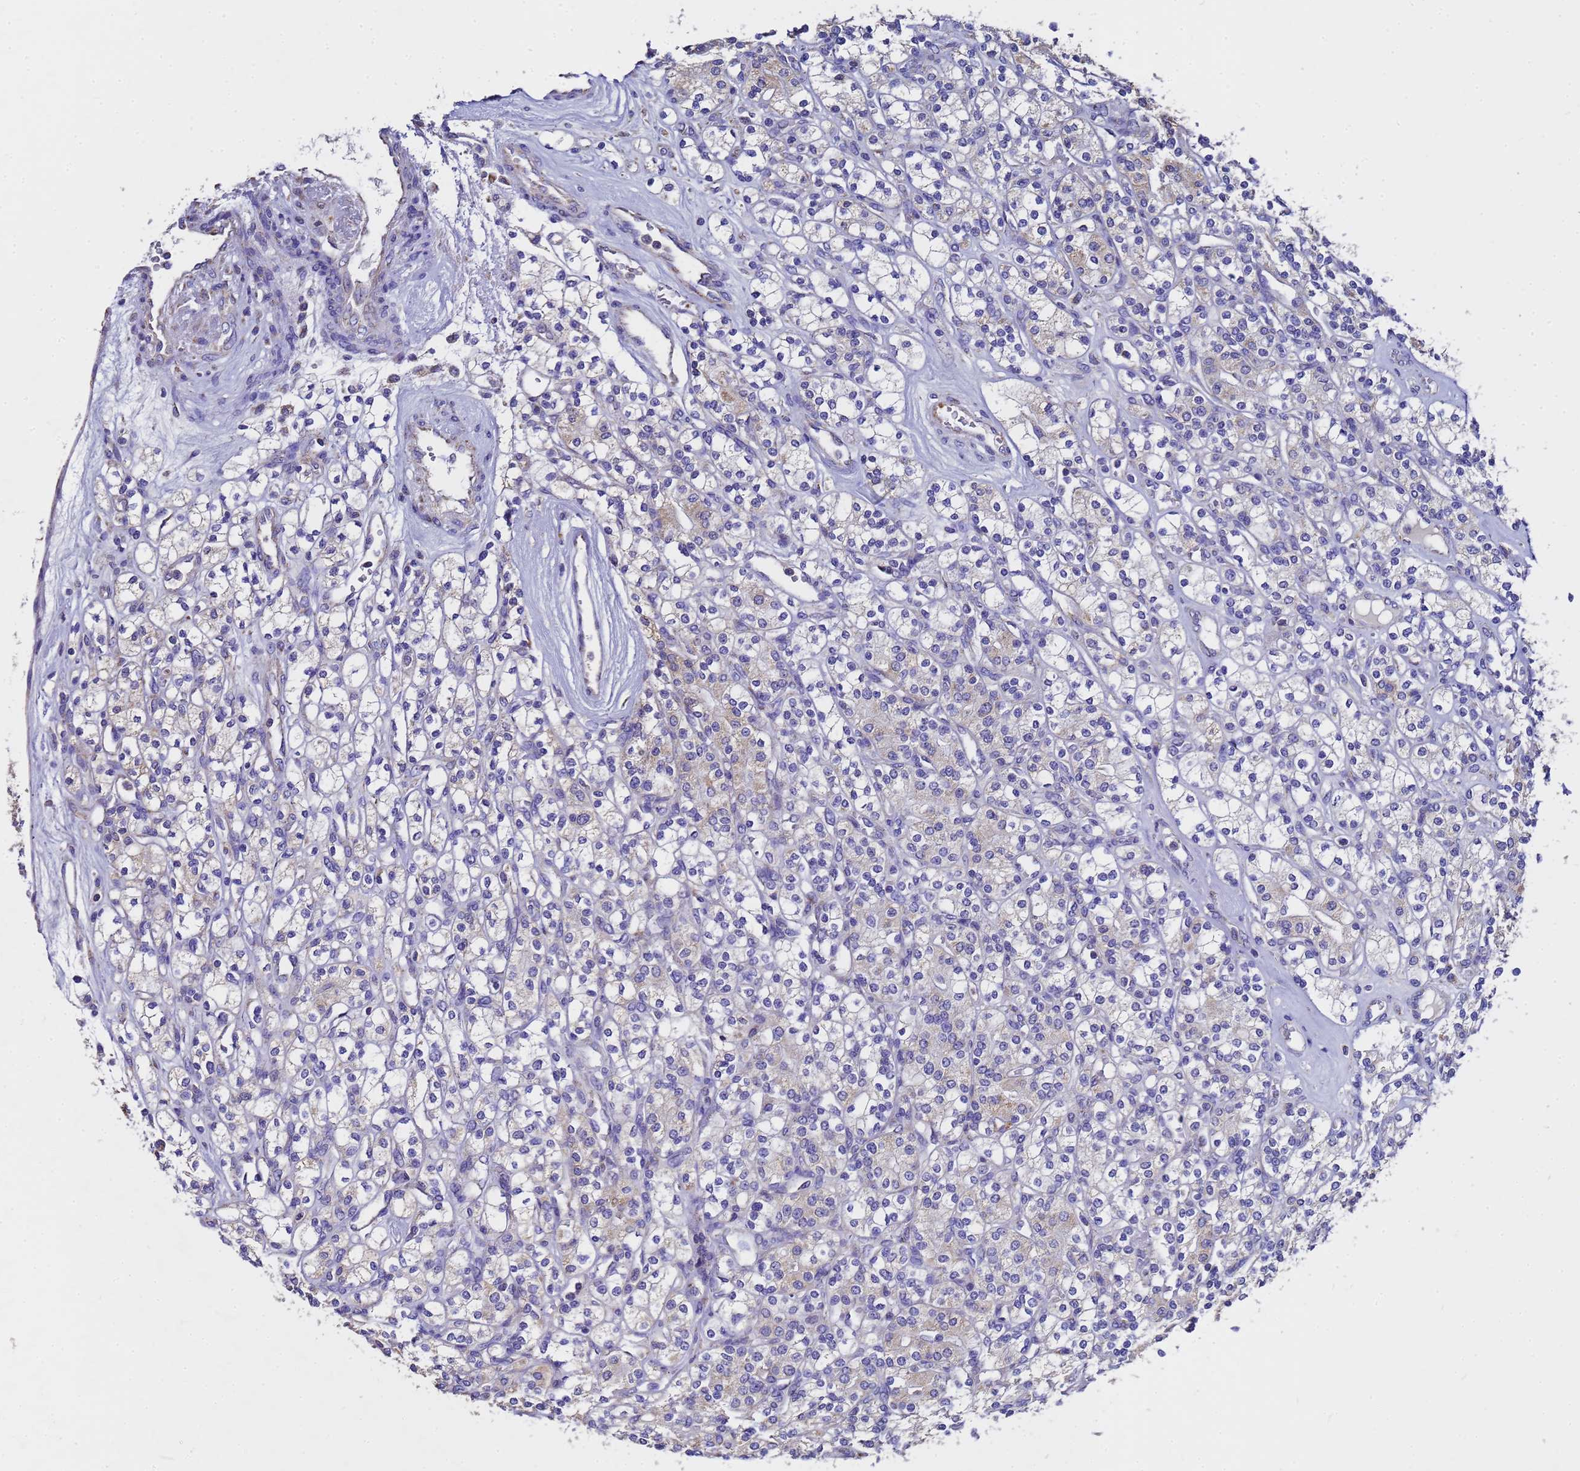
{"staining": {"intensity": "weak", "quantity": "<25%", "location": "cytoplasmic/membranous"}, "tissue": "renal cancer", "cell_type": "Tumor cells", "image_type": "cancer", "snomed": [{"axis": "morphology", "description": "Adenocarcinoma, NOS"}, {"axis": "topography", "description": "Kidney"}], "caption": "IHC of renal adenocarcinoma reveals no expression in tumor cells.", "gene": "MRPS12", "patient": {"sex": "male", "age": 77}}